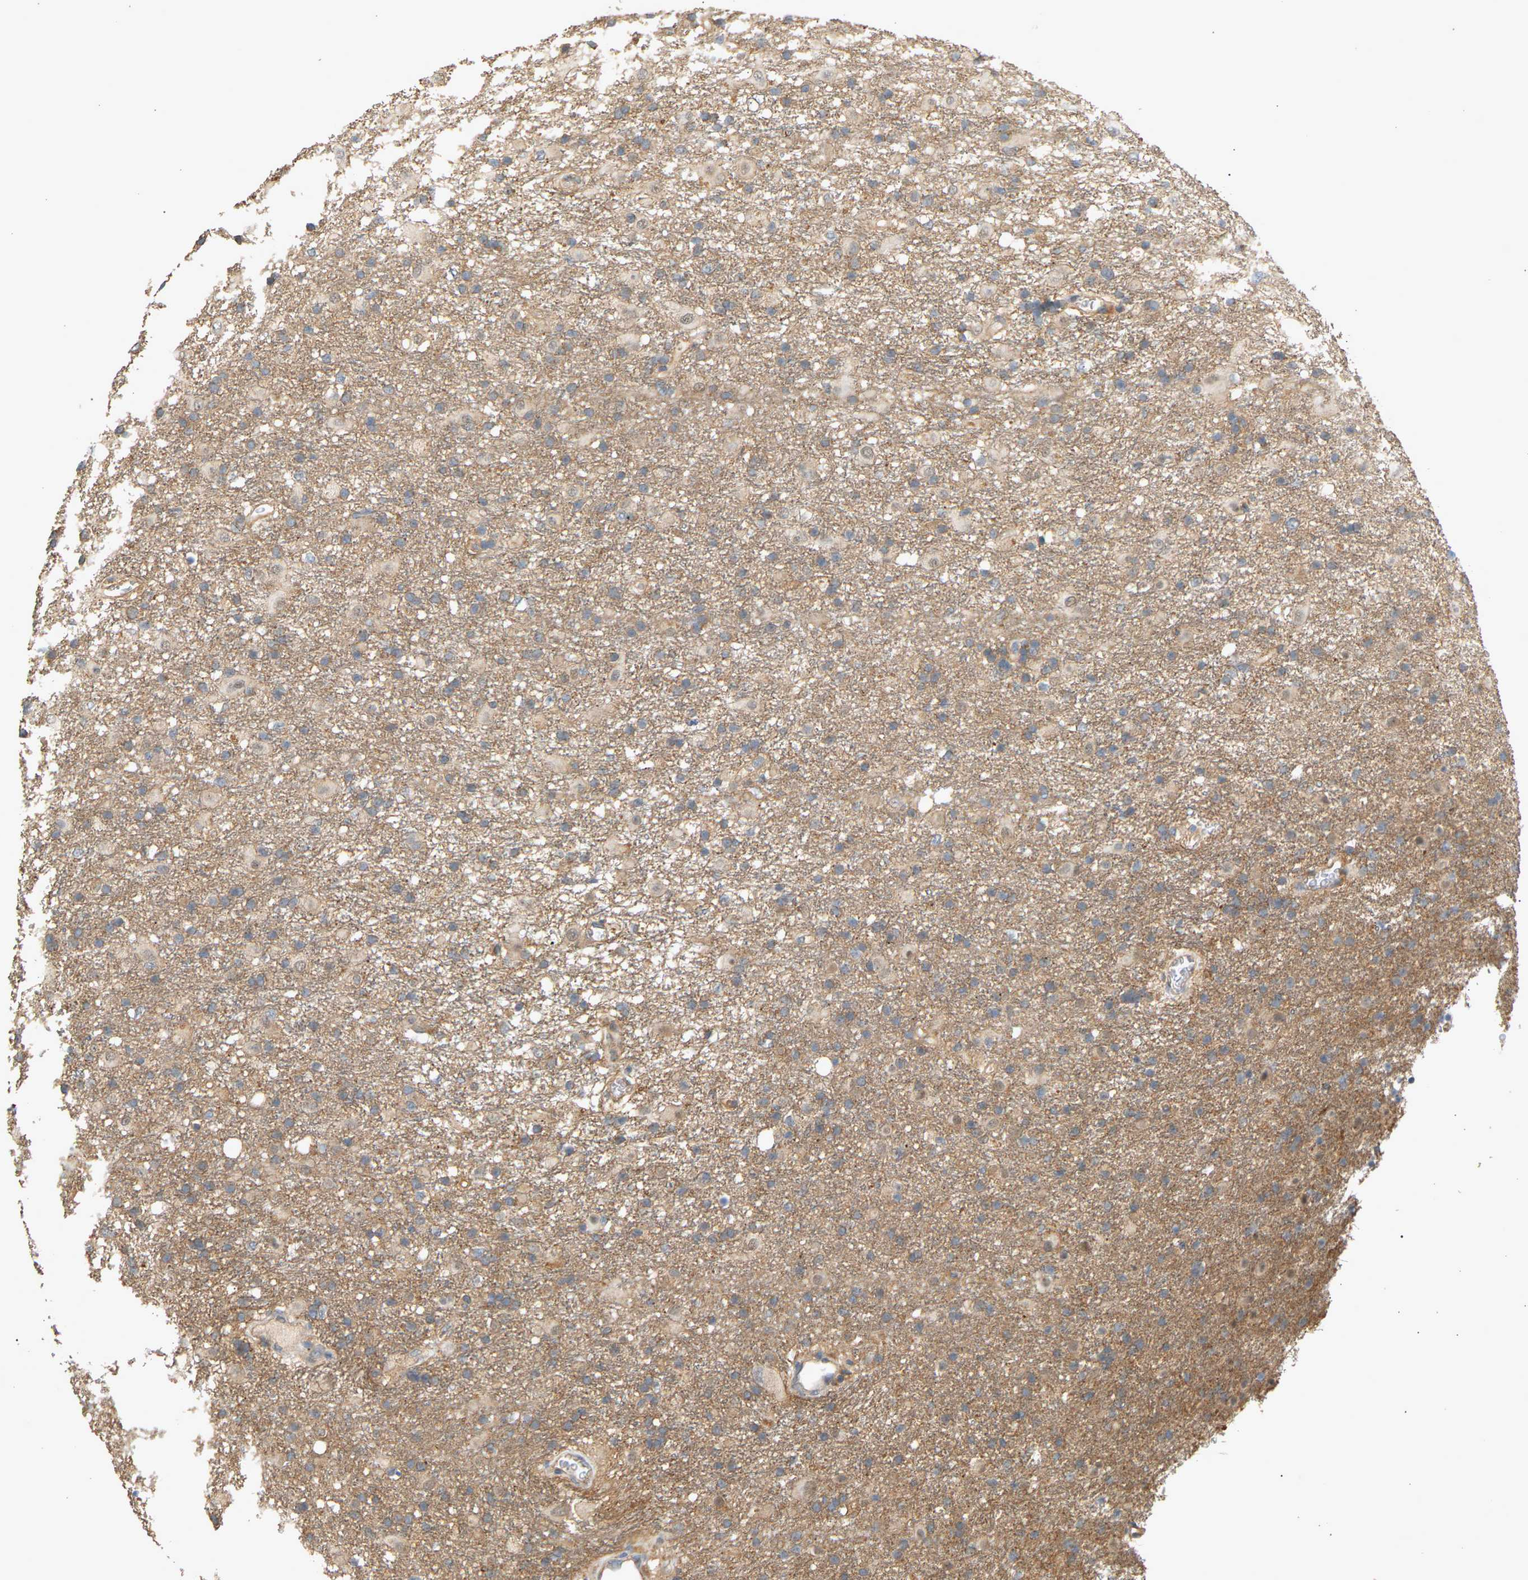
{"staining": {"intensity": "weak", "quantity": ">75%", "location": "cytoplasmic/membranous"}, "tissue": "glioma", "cell_type": "Tumor cells", "image_type": "cancer", "snomed": [{"axis": "morphology", "description": "Glioma, malignant, Low grade"}, {"axis": "topography", "description": "Brain"}], "caption": "Tumor cells display low levels of weak cytoplasmic/membranous positivity in approximately >75% of cells in human malignant low-grade glioma. The staining was performed using DAB to visualize the protein expression in brown, while the nuclei were stained in blue with hematoxylin (Magnification: 20x).", "gene": "RGL1", "patient": {"sex": "male", "age": 65}}